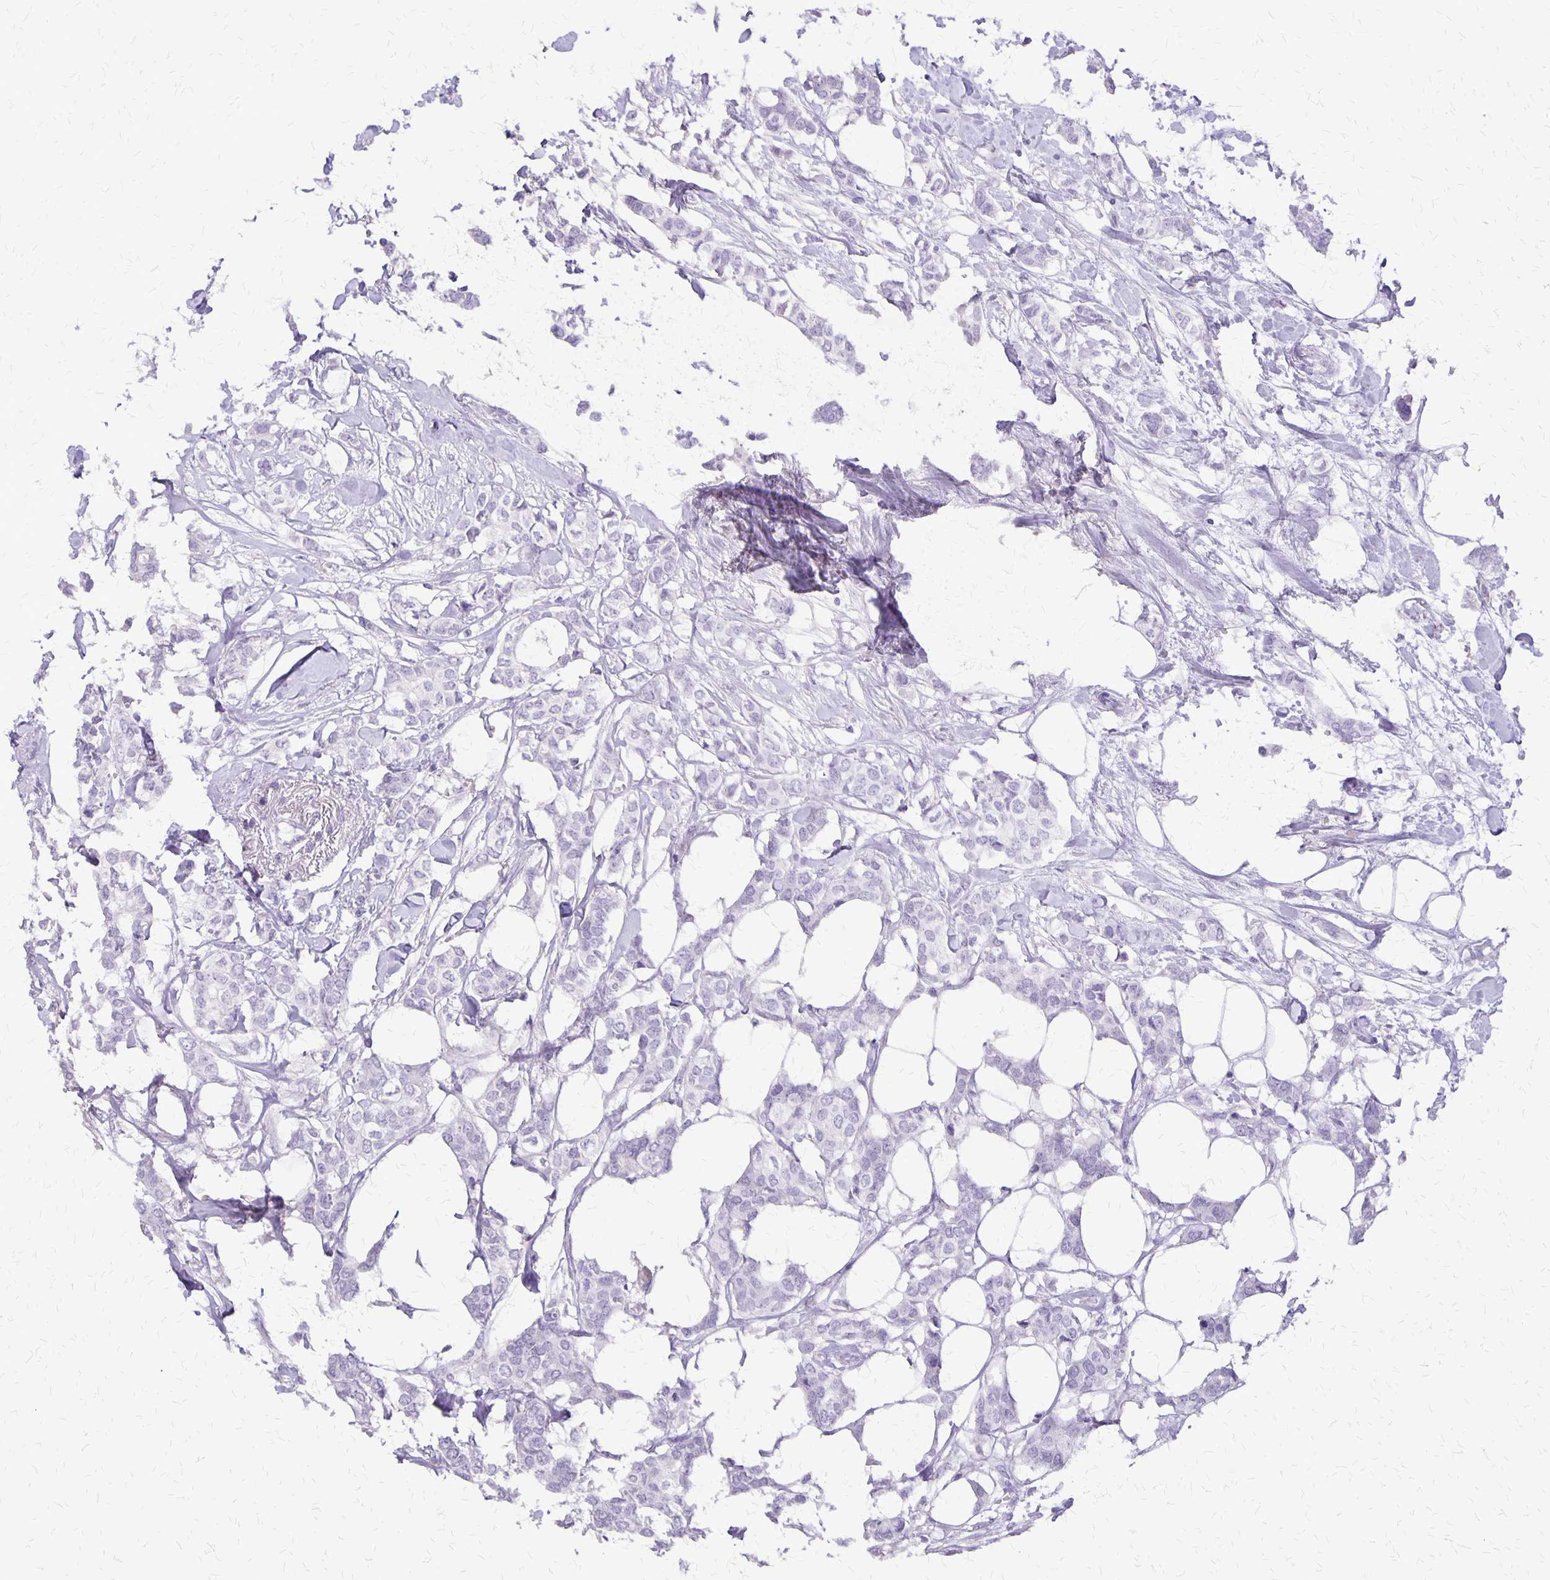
{"staining": {"intensity": "negative", "quantity": "none", "location": "none"}, "tissue": "breast cancer", "cell_type": "Tumor cells", "image_type": "cancer", "snomed": [{"axis": "morphology", "description": "Duct carcinoma"}, {"axis": "topography", "description": "Breast"}], "caption": "Tumor cells are negative for protein expression in human breast infiltrating ductal carcinoma.", "gene": "SLC13A2", "patient": {"sex": "female", "age": 62}}